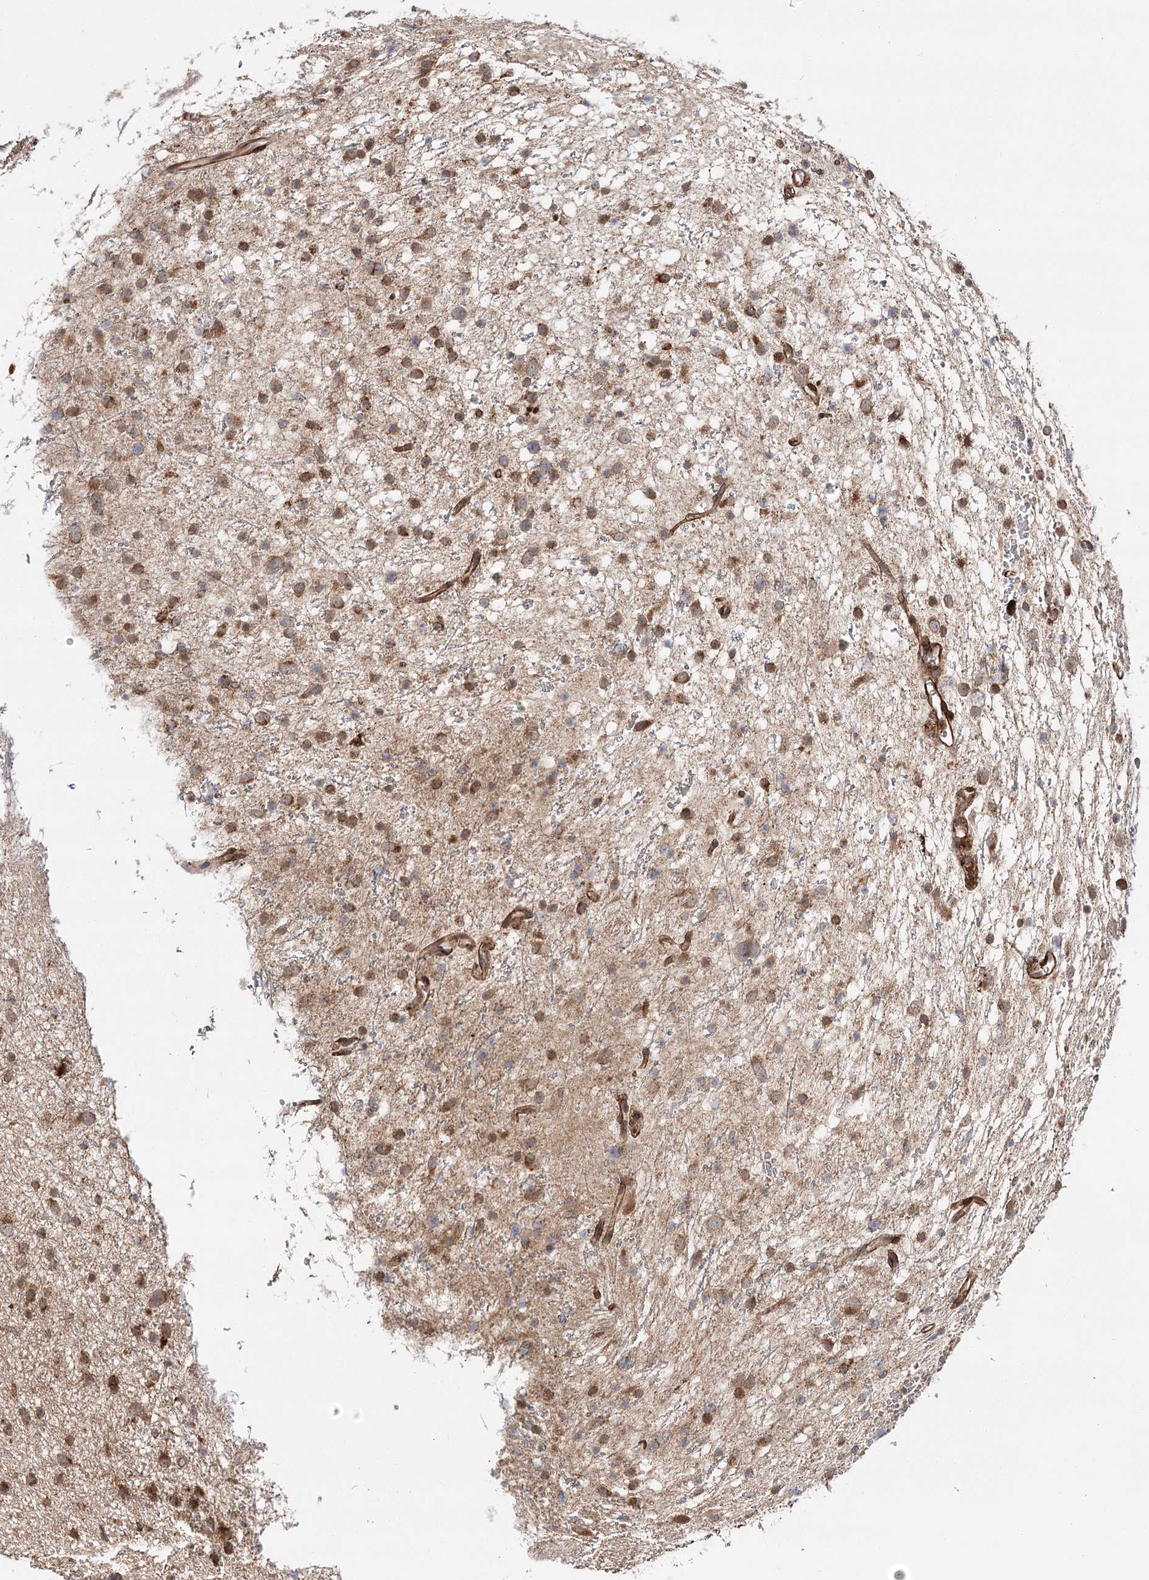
{"staining": {"intensity": "moderate", "quantity": ">75%", "location": "cytoplasmic/membranous"}, "tissue": "glioma", "cell_type": "Tumor cells", "image_type": "cancer", "snomed": [{"axis": "morphology", "description": "Glioma, malignant, Low grade"}, {"axis": "topography", "description": "Cerebral cortex"}], "caption": "Tumor cells demonstrate moderate cytoplasmic/membranous staining in approximately >75% of cells in malignant glioma (low-grade). The protein of interest is shown in brown color, while the nuclei are stained blue.", "gene": "DNAJB14", "patient": {"sex": "female", "age": 39}}